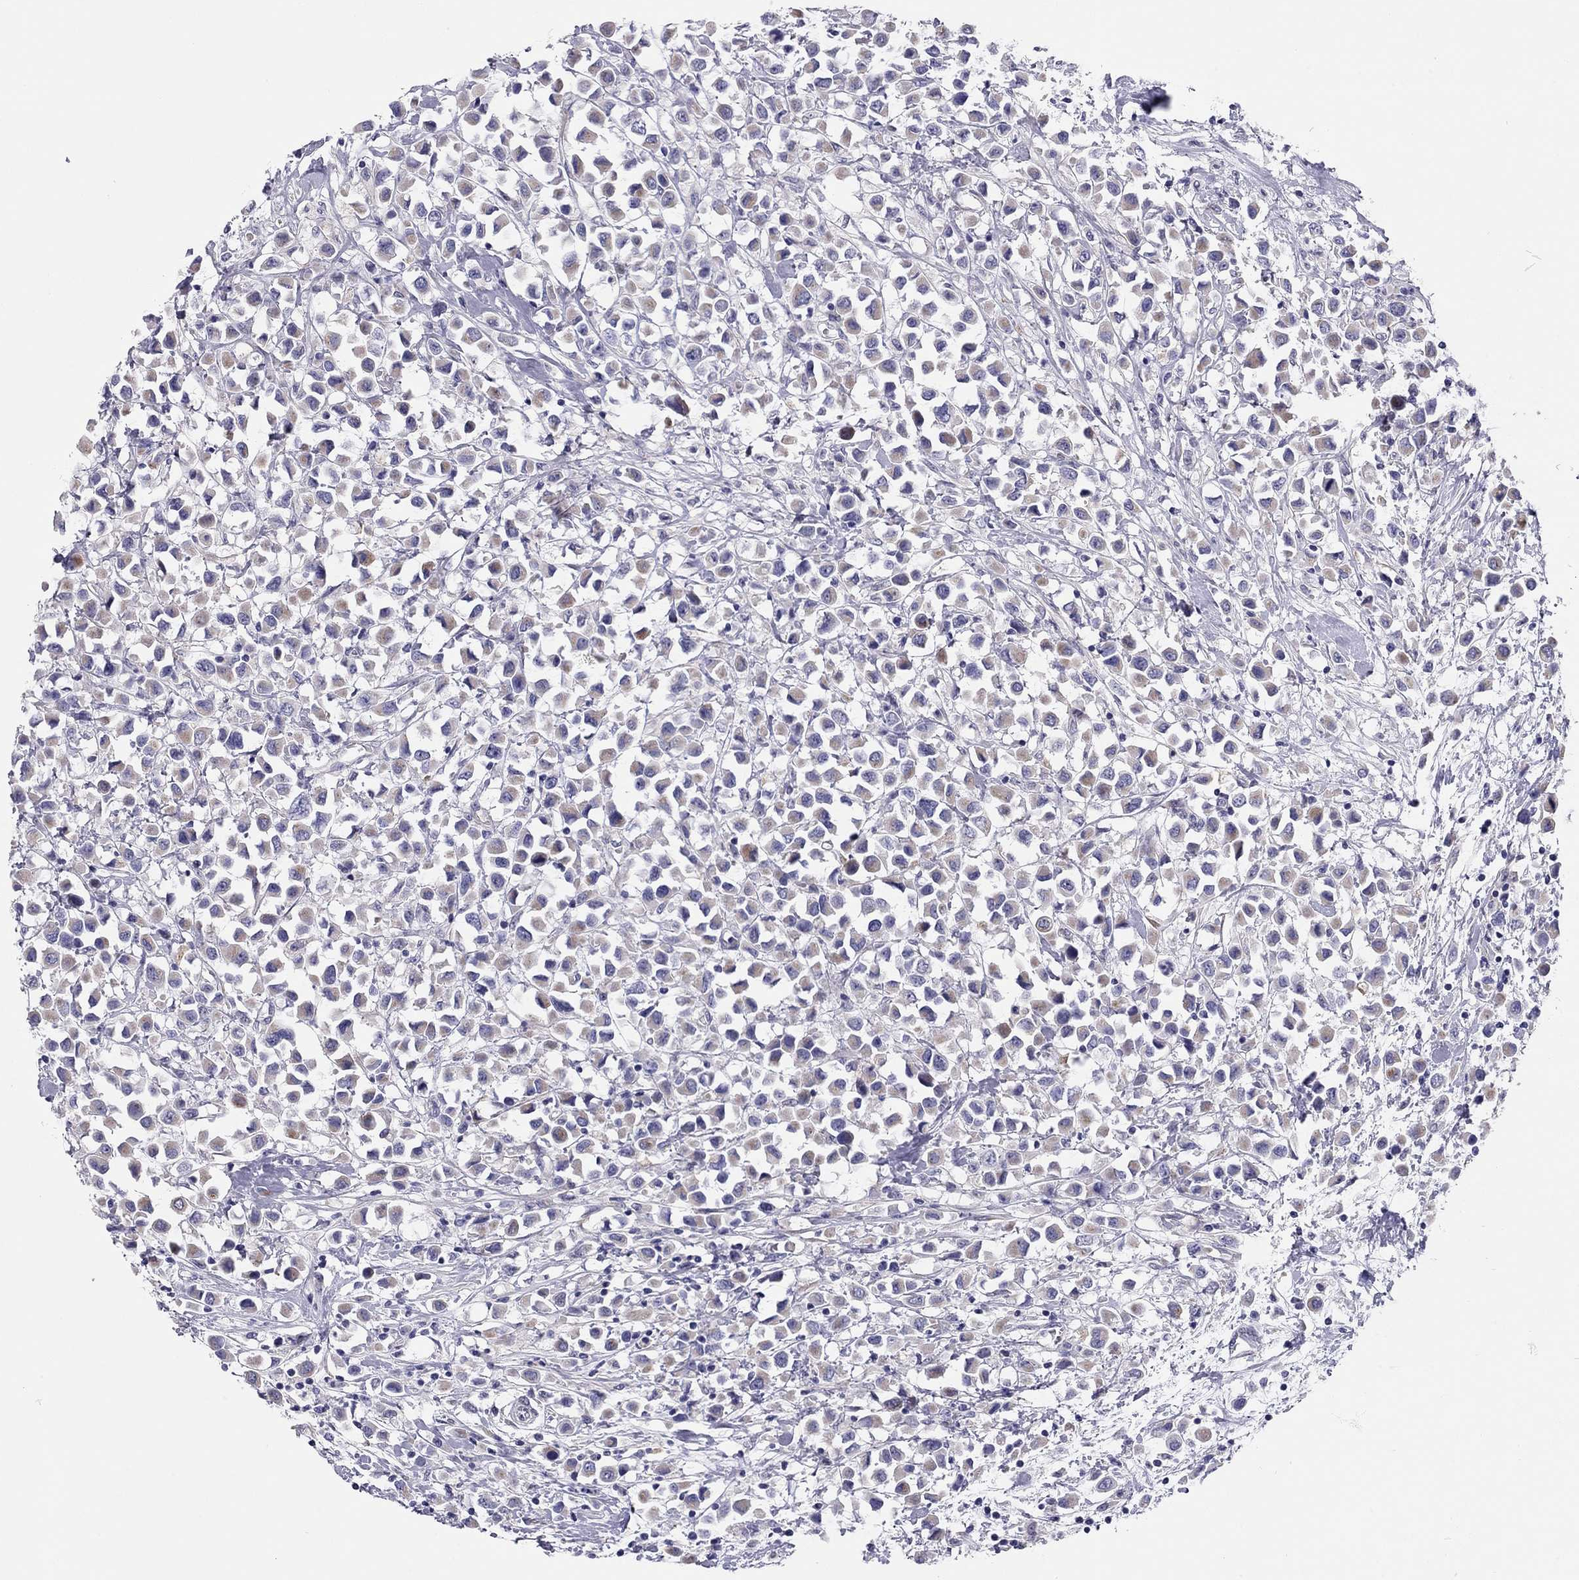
{"staining": {"intensity": "weak", "quantity": ">75%", "location": "cytoplasmic/membranous"}, "tissue": "breast cancer", "cell_type": "Tumor cells", "image_type": "cancer", "snomed": [{"axis": "morphology", "description": "Duct carcinoma"}, {"axis": "topography", "description": "Breast"}], "caption": "Immunohistochemical staining of human breast infiltrating ductal carcinoma shows low levels of weak cytoplasmic/membranous protein expression in approximately >75% of tumor cells.", "gene": "SCARB1", "patient": {"sex": "female", "age": 61}}